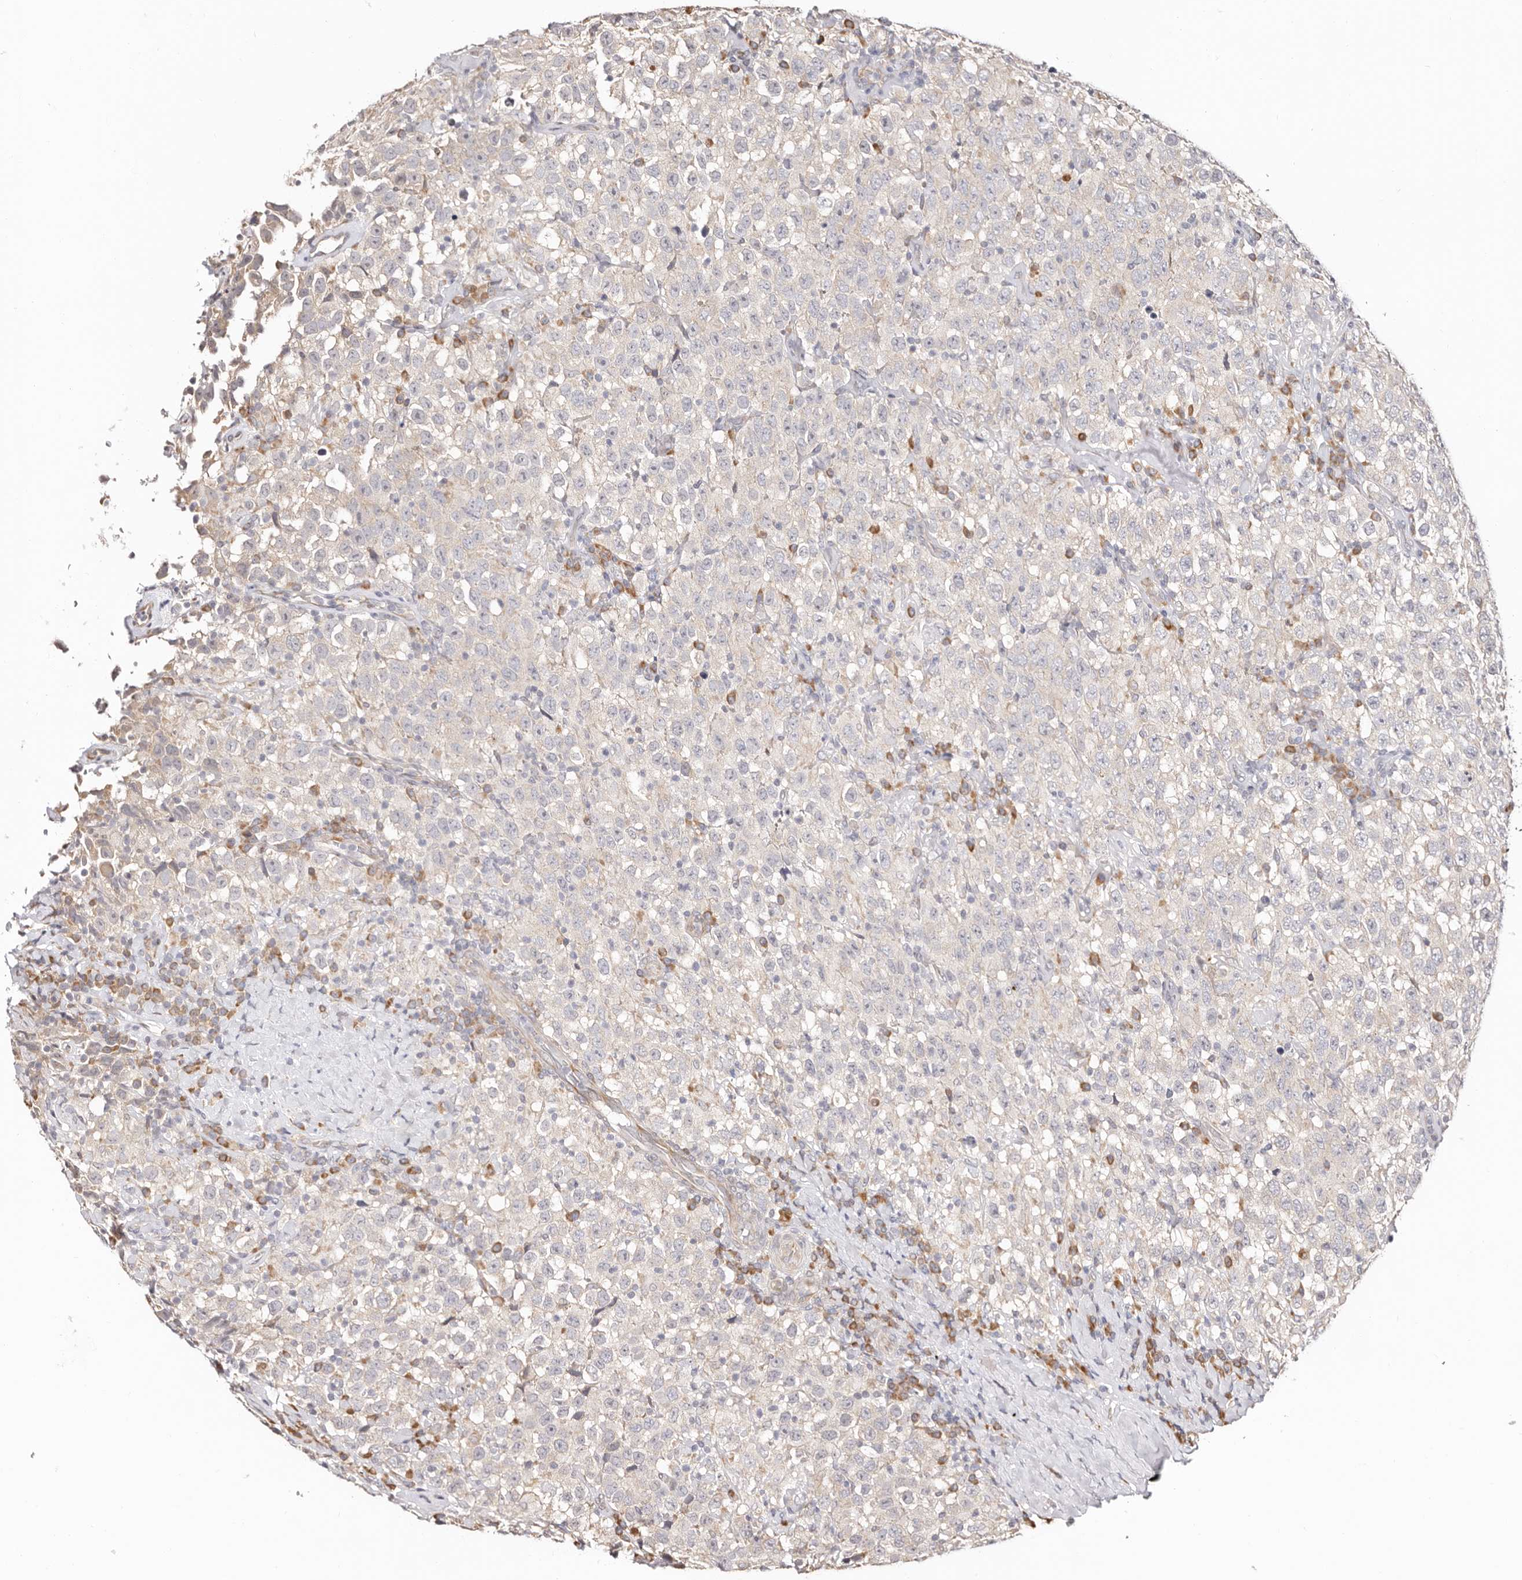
{"staining": {"intensity": "negative", "quantity": "none", "location": "none"}, "tissue": "testis cancer", "cell_type": "Tumor cells", "image_type": "cancer", "snomed": [{"axis": "morphology", "description": "Seminoma, NOS"}, {"axis": "topography", "description": "Testis"}], "caption": "The micrograph exhibits no staining of tumor cells in testis cancer (seminoma). The staining was performed using DAB to visualize the protein expression in brown, while the nuclei were stained in blue with hematoxylin (Magnification: 20x).", "gene": "BCL2L15", "patient": {"sex": "male", "age": 41}}